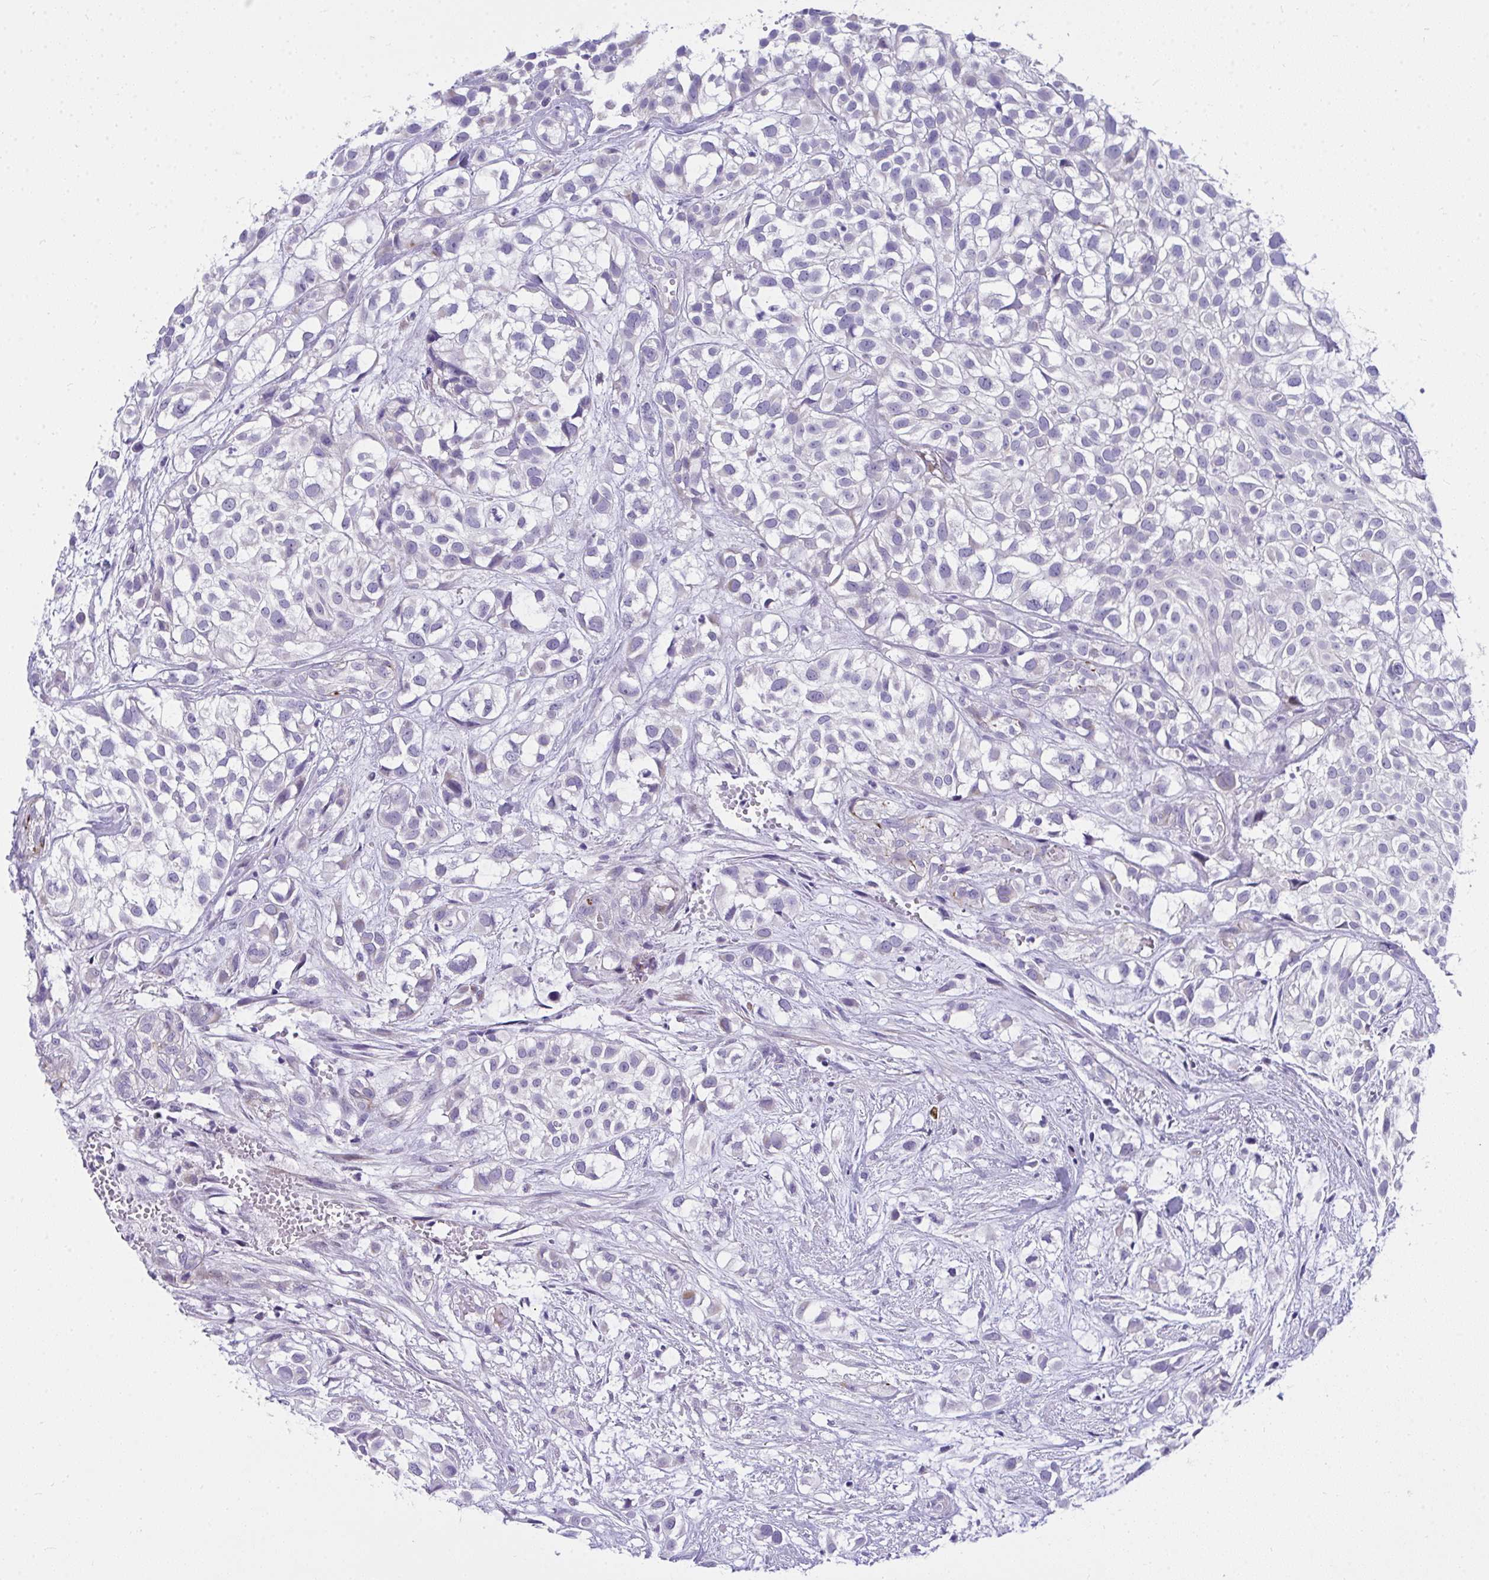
{"staining": {"intensity": "negative", "quantity": "none", "location": "none"}, "tissue": "urothelial cancer", "cell_type": "Tumor cells", "image_type": "cancer", "snomed": [{"axis": "morphology", "description": "Urothelial carcinoma, High grade"}, {"axis": "topography", "description": "Urinary bladder"}], "caption": "Immunohistochemistry (IHC) image of urothelial cancer stained for a protein (brown), which shows no positivity in tumor cells. (Stains: DAB (3,3'-diaminobenzidine) immunohistochemistry with hematoxylin counter stain, Microscopy: brightfield microscopy at high magnification).", "gene": "TSBP1", "patient": {"sex": "male", "age": 56}}